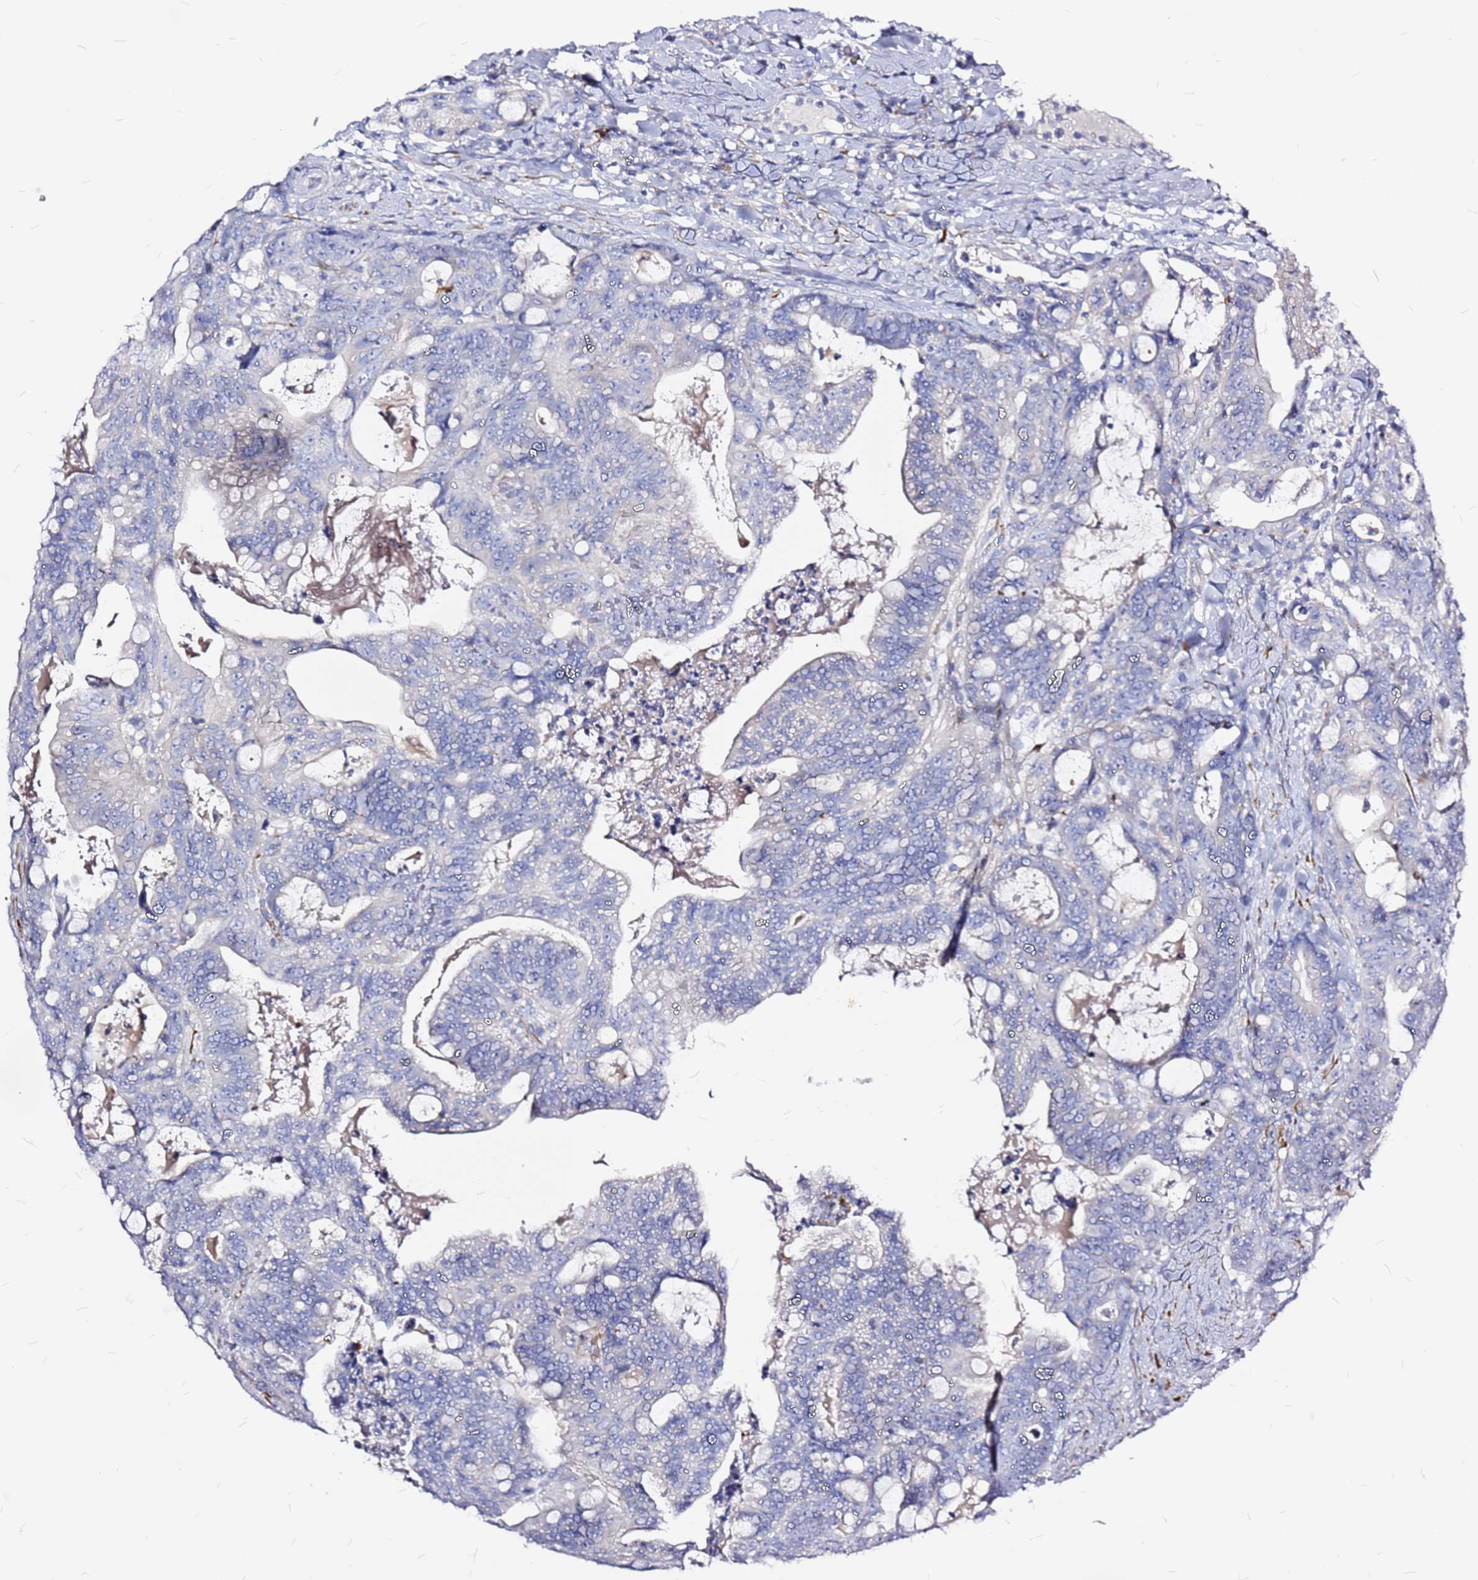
{"staining": {"intensity": "negative", "quantity": "none", "location": "none"}, "tissue": "colorectal cancer", "cell_type": "Tumor cells", "image_type": "cancer", "snomed": [{"axis": "morphology", "description": "Adenocarcinoma, NOS"}, {"axis": "topography", "description": "Colon"}], "caption": "Immunohistochemical staining of colorectal cancer reveals no significant positivity in tumor cells.", "gene": "CASD1", "patient": {"sex": "female", "age": 82}}